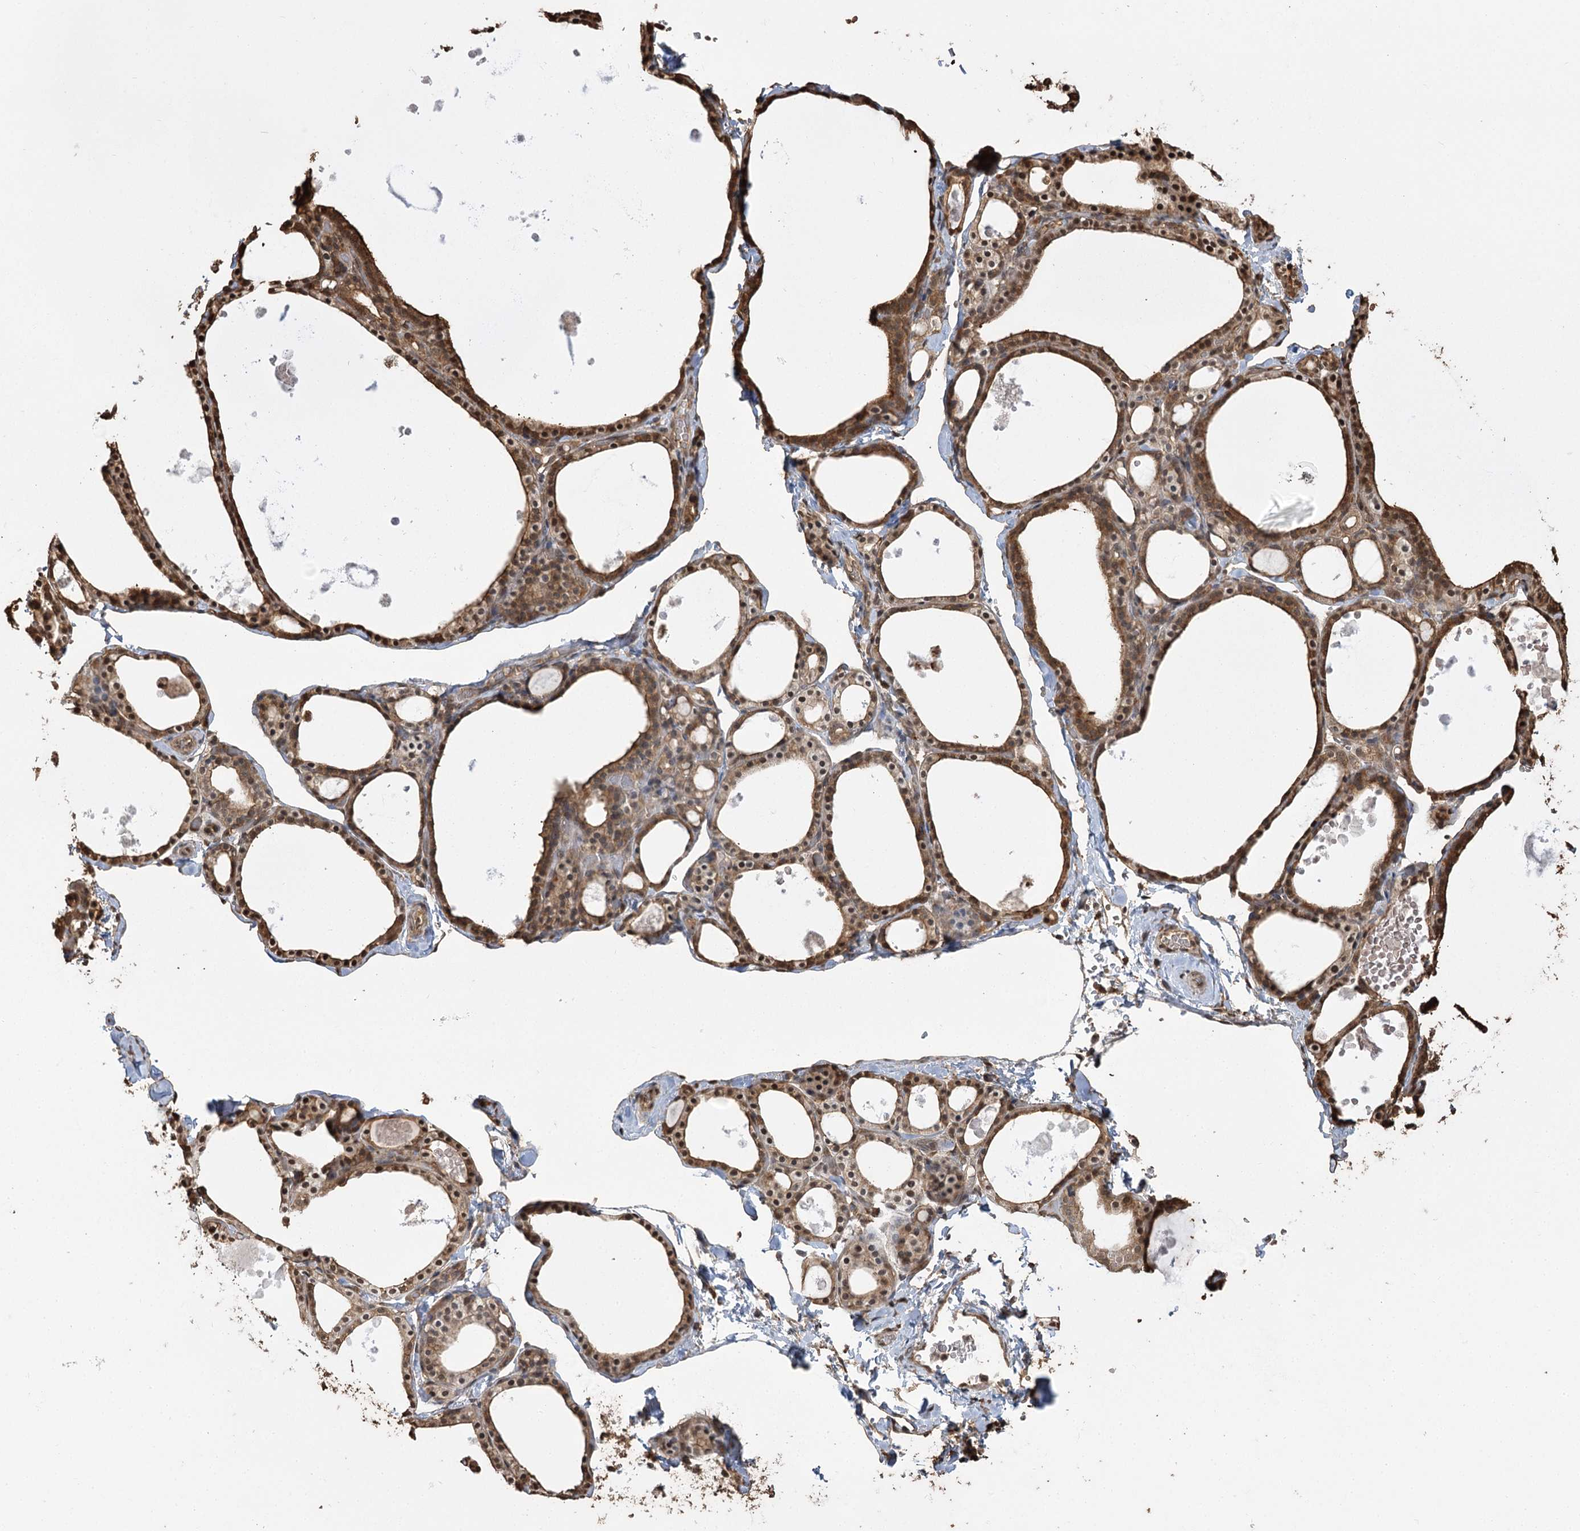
{"staining": {"intensity": "moderate", "quantity": ">75%", "location": "cytoplasmic/membranous,nuclear"}, "tissue": "thyroid gland", "cell_type": "Glandular cells", "image_type": "normal", "snomed": [{"axis": "morphology", "description": "Normal tissue, NOS"}, {"axis": "topography", "description": "Thyroid gland"}], "caption": "IHC of benign human thyroid gland reveals medium levels of moderate cytoplasmic/membranous,nuclear staining in approximately >75% of glandular cells.", "gene": "PLCH1", "patient": {"sex": "male", "age": 56}}